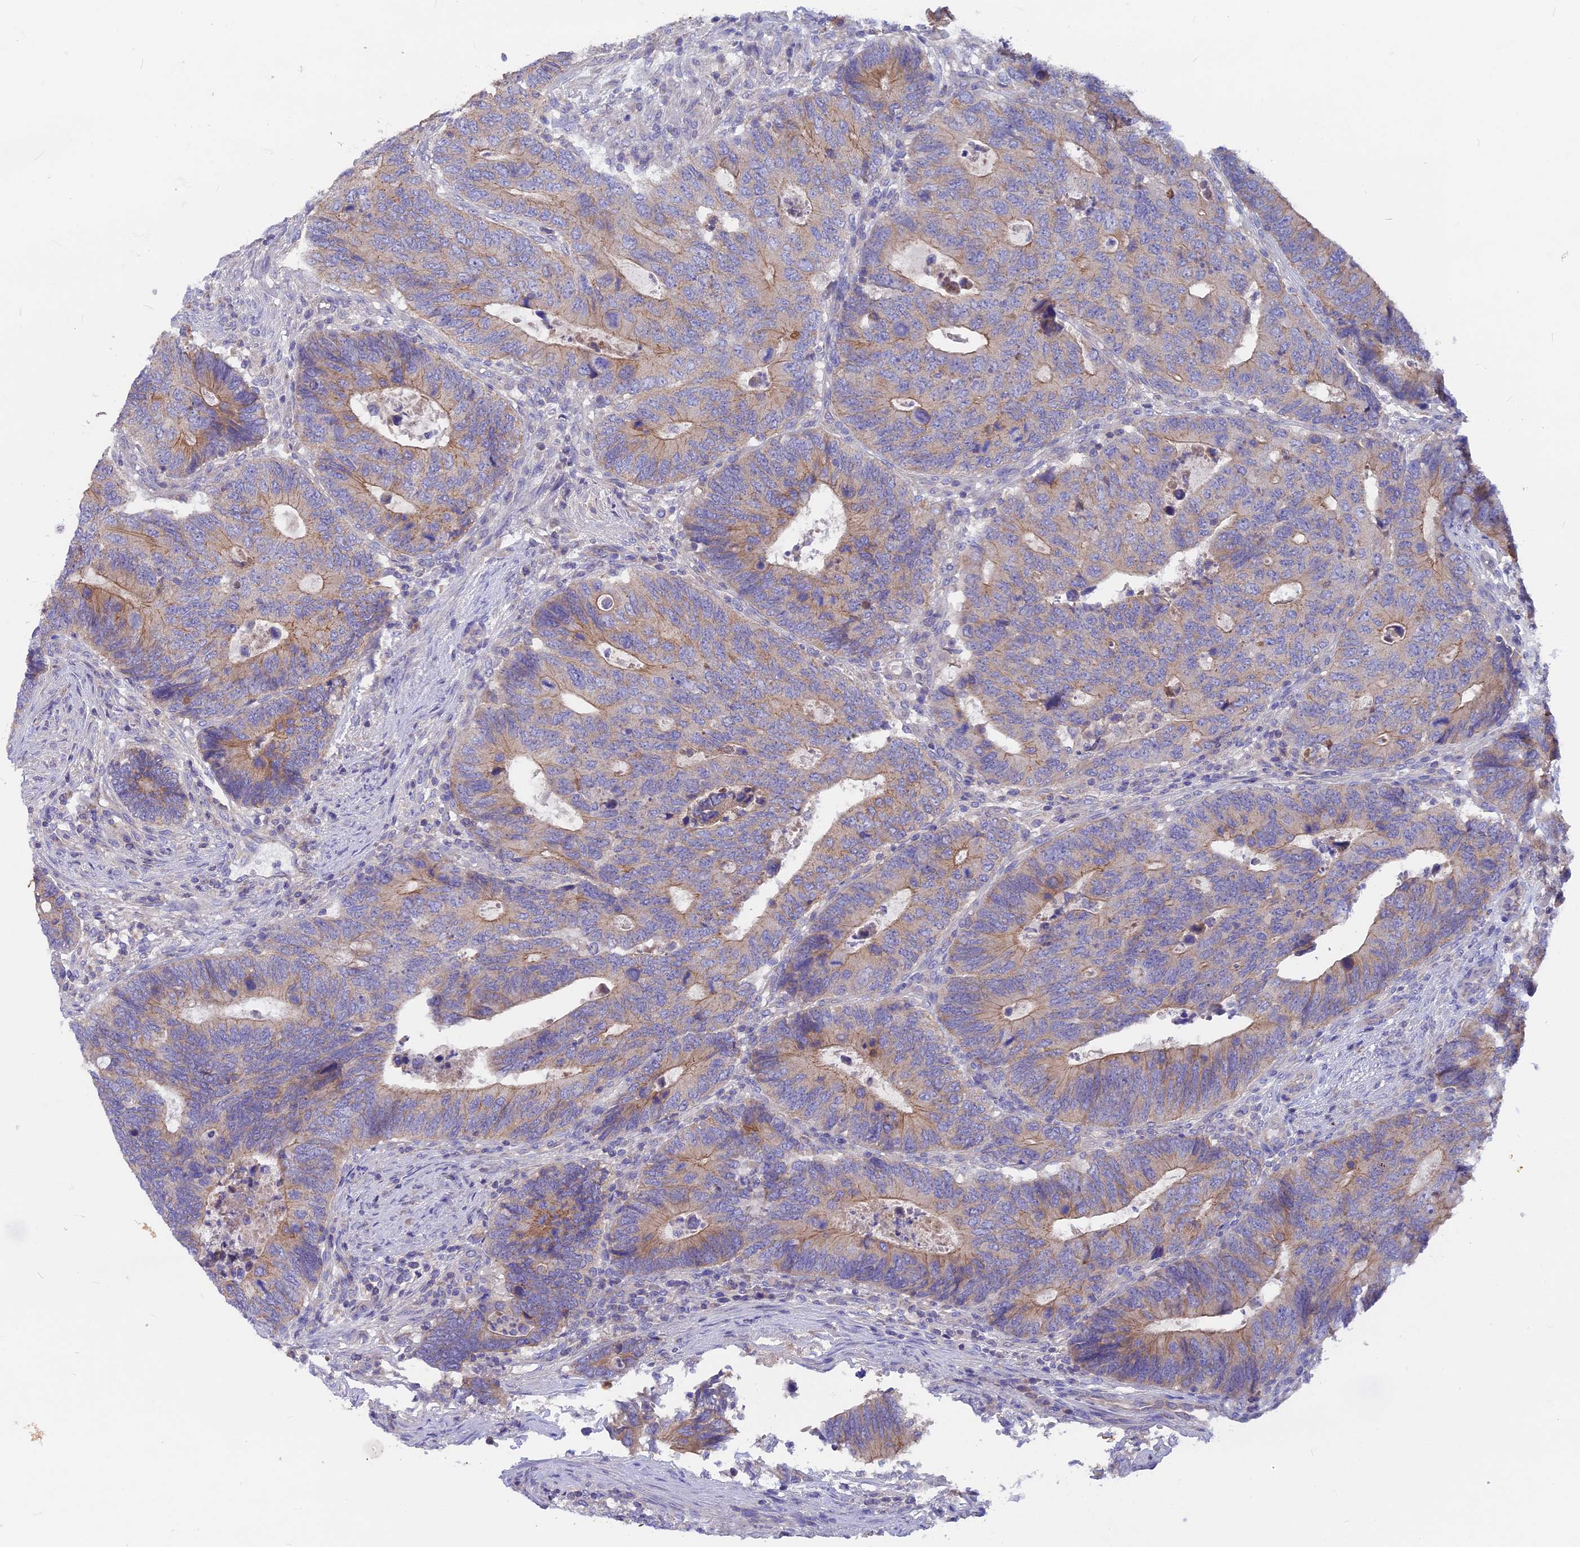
{"staining": {"intensity": "moderate", "quantity": "<25%", "location": "cytoplasmic/membranous"}, "tissue": "colorectal cancer", "cell_type": "Tumor cells", "image_type": "cancer", "snomed": [{"axis": "morphology", "description": "Adenocarcinoma, NOS"}, {"axis": "topography", "description": "Colon"}], "caption": "Immunohistochemical staining of colorectal adenocarcinoma reveals low levels of moderate cytoplasmic/membranous protein staining in about <25% of tumor cells.", "gene": "PZP", "patient": {"sex": "male", "age": 87}}